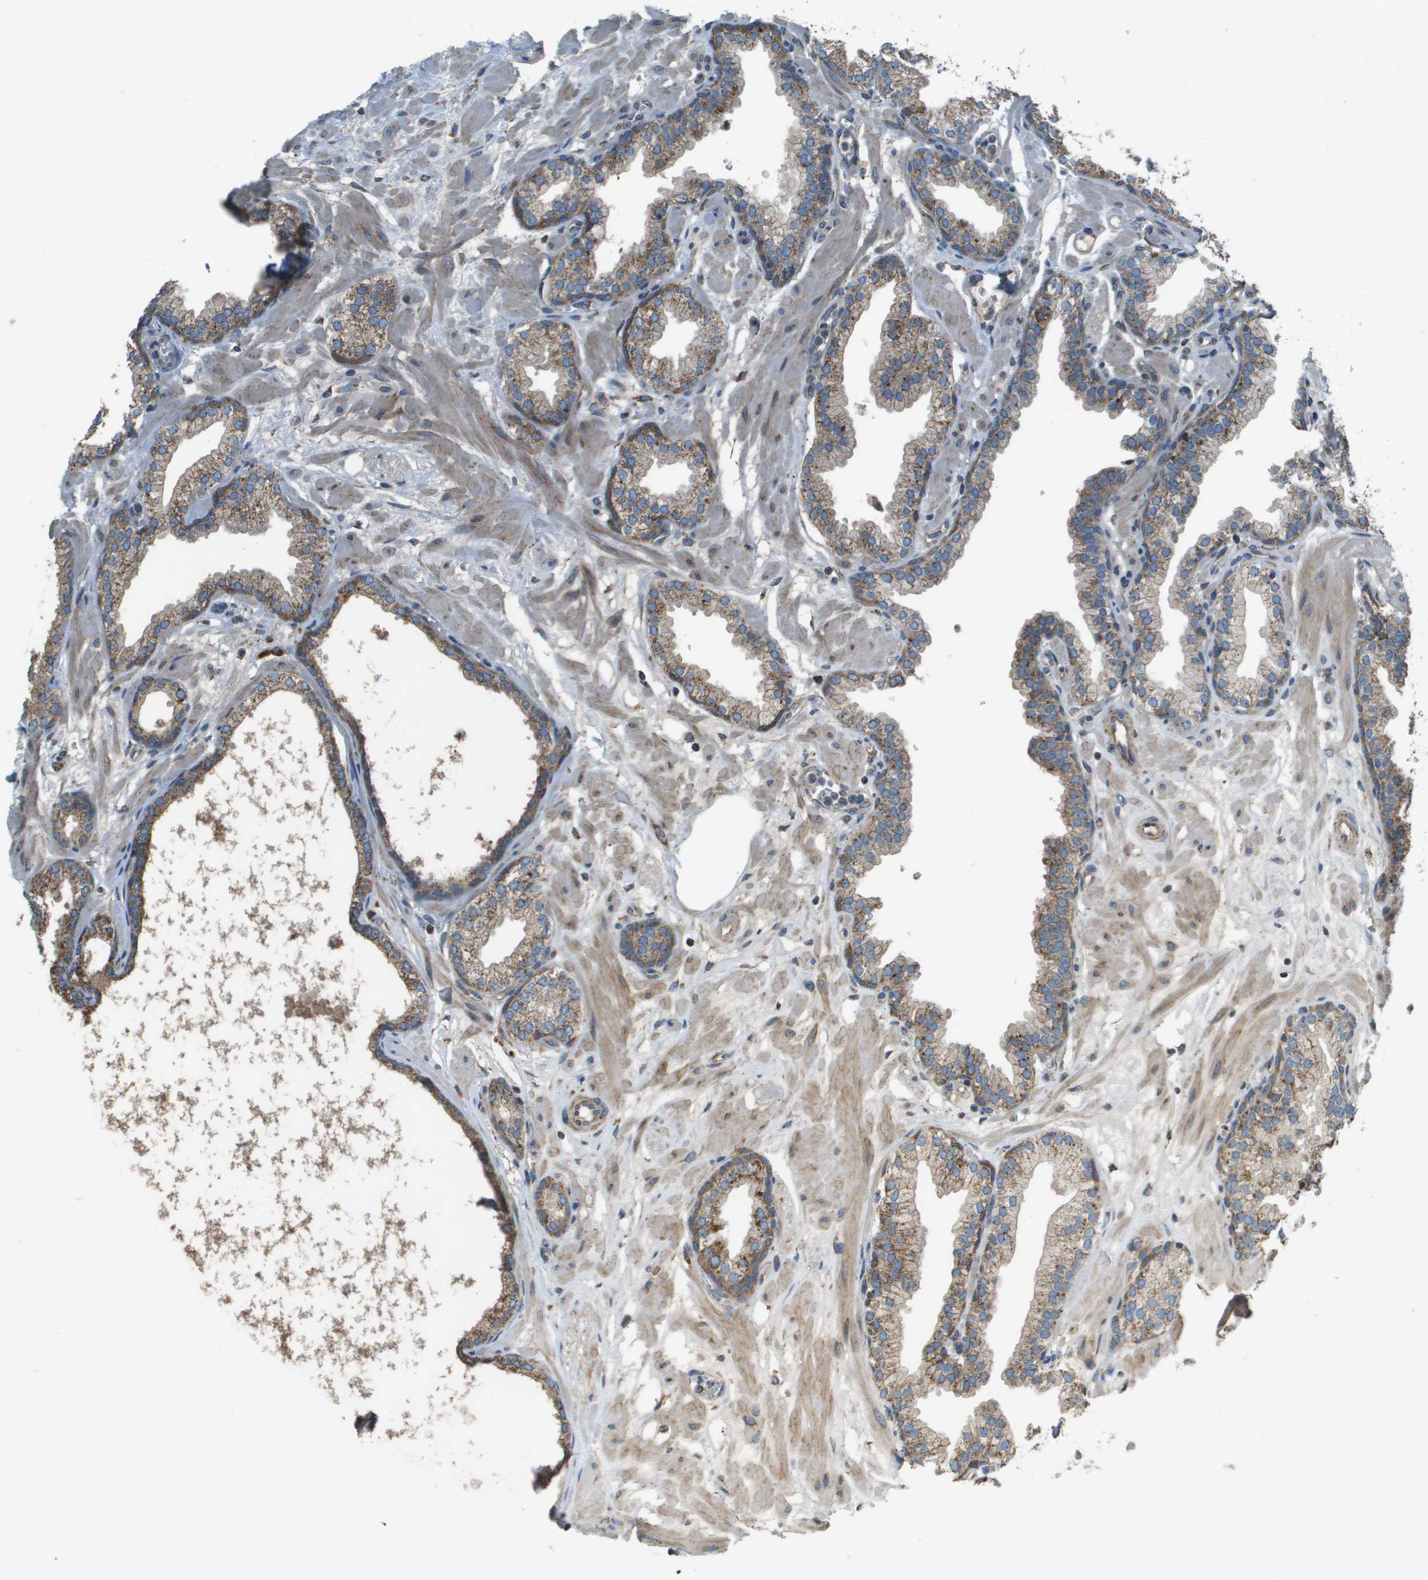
{"staining": {"intensity": "moderate", "quantity": ">75%", "location": "cytoplasmic/membranous"}, "tissue": "prostate", "cell_type": "Glandular cells", "image_type": "normal", "snomed": [{"axis": "morphology", "description": "Normal tissue, NOS"}, {"axis": "morphology", "description": "Urothelial carcinoma, Low grade"}, {"axis": "topography", "description": "Urinary bladder"}, {"axis": "topography", "description": "Prostate"}], "caption": "This is a histology image of IHC staining of benign prostate, which shows moderate staining in the cytoplasmic/membranous of glandular cells.", "gene": "NRK", "patient": {"sex": "male", "age": 60}}